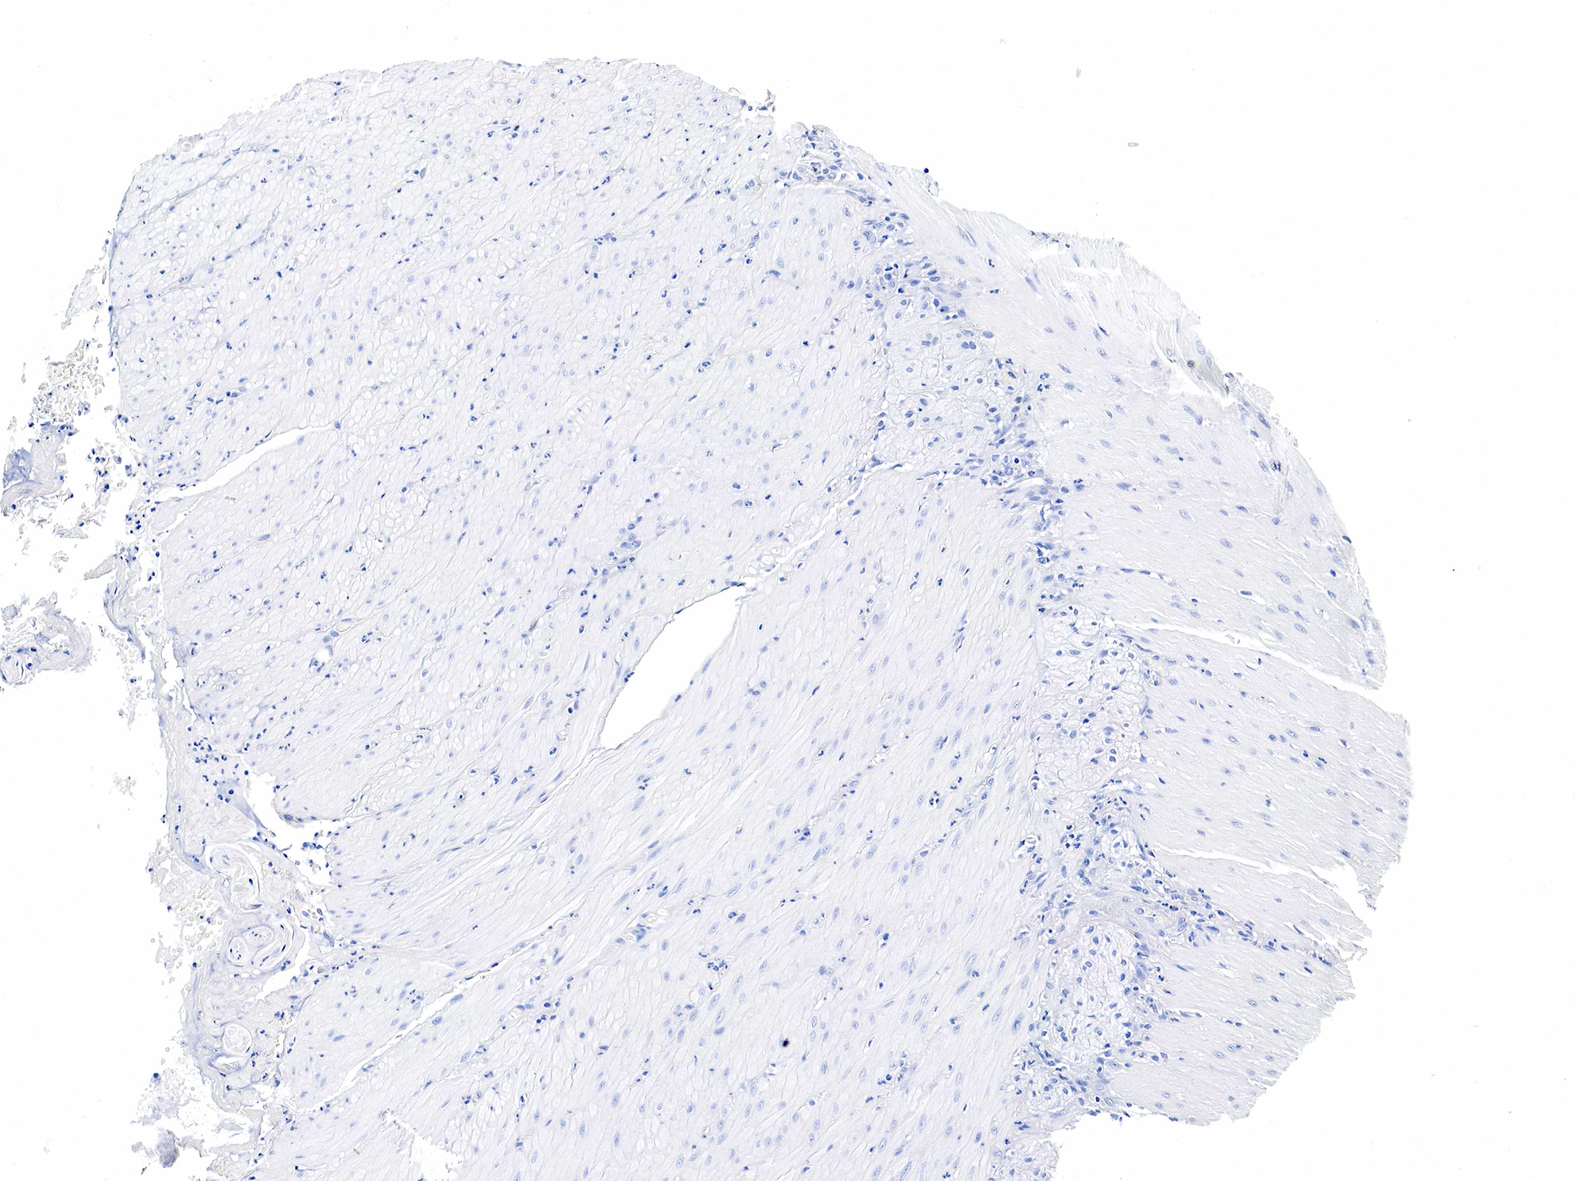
{"staining": {"intensity": "negative", "quantity": "none", "location": "none"}, "tissue": "smooth muscle", "cell_type": "Smooth muscle cells", "image_type": "normal", "snomed": [{"axis": "morphology", "description": "Normal tissue, NOS"}, {"axis": "topography", "description": "Duodenum"}], "caption": "Immunohistochemistry of normal smooth muscle shows no staining in smooth muscle cells. (DAB immunohistochemistry visualized using brightfield microscopy, high magnification).", "gene": "GCG", "patient": {"sex": "male", "age": 63}}